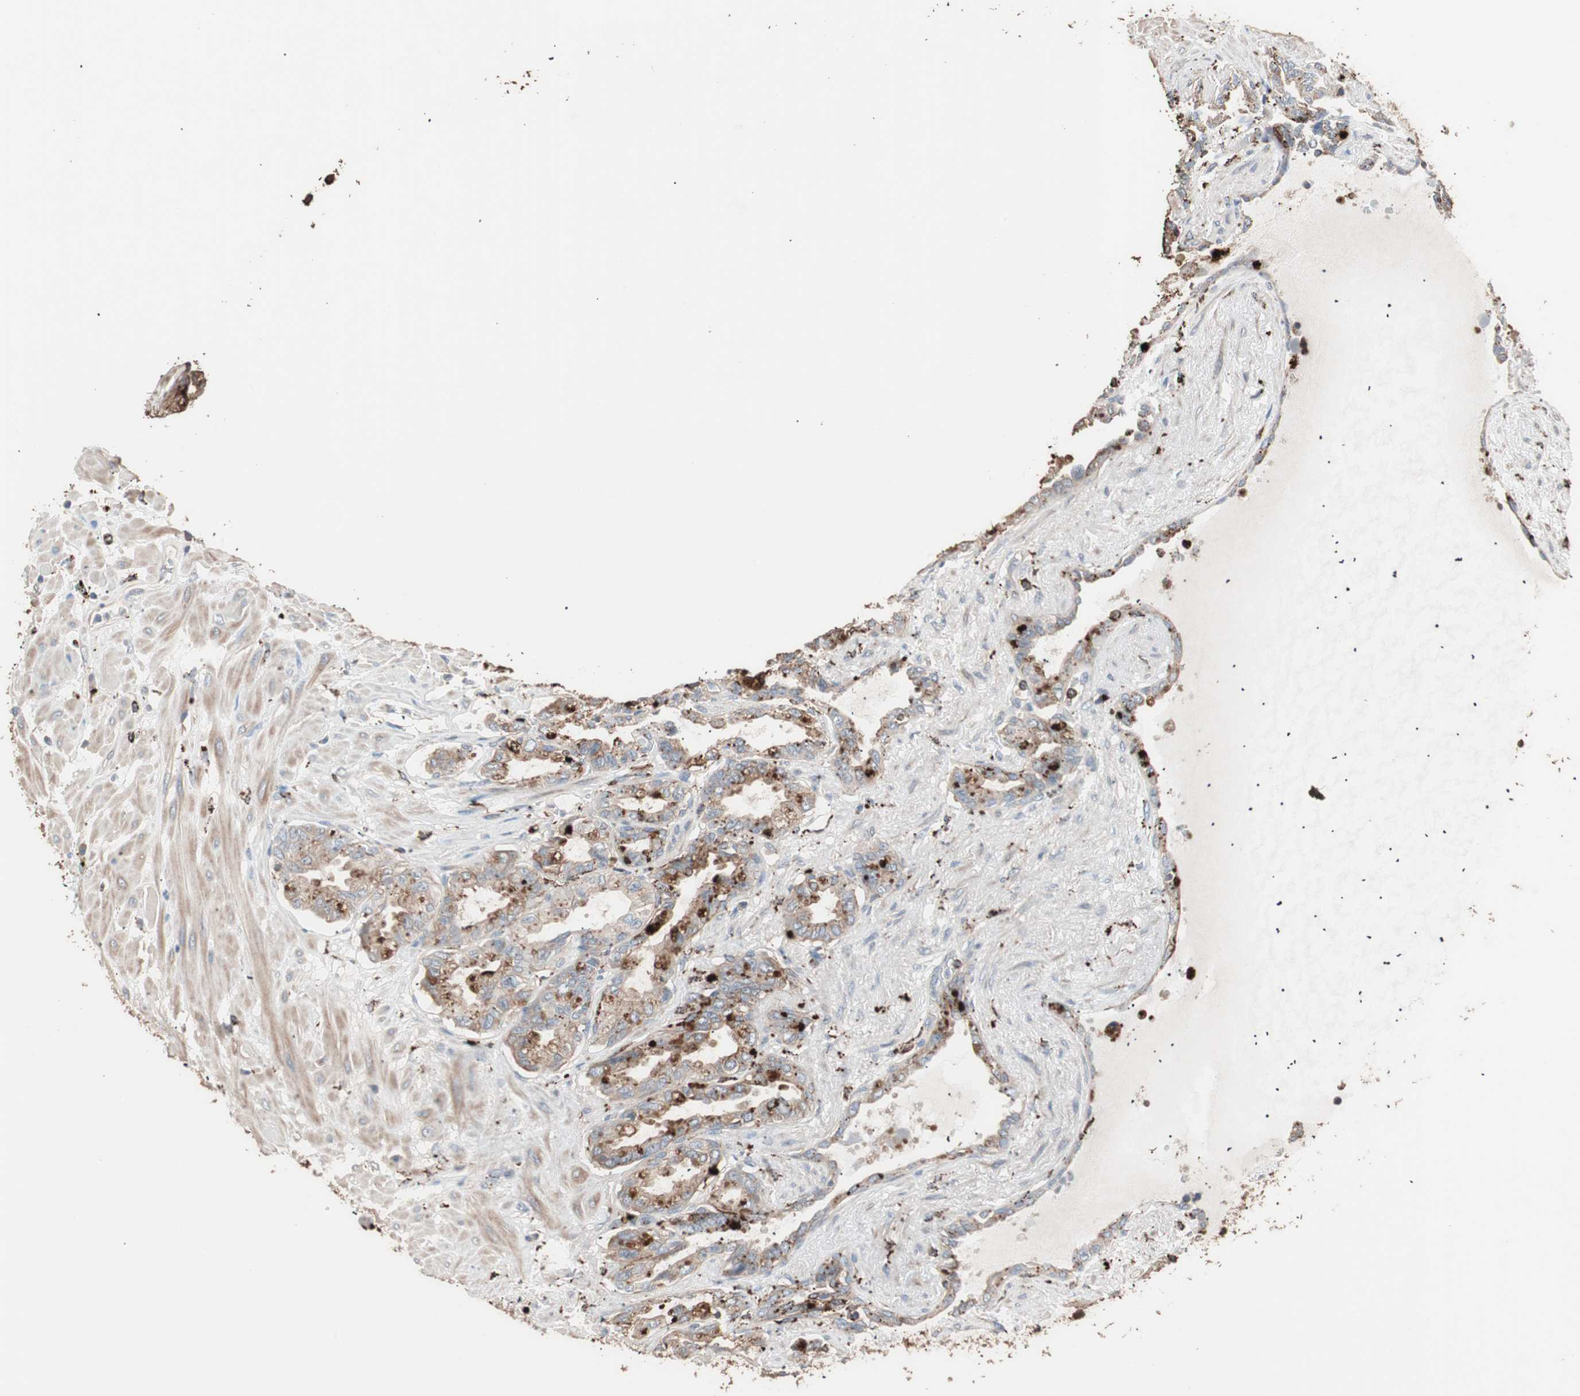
{"staining": {"intensity": "moderate", "quantity": ">75%", "location": "cytoplasmic/membranous"}, "tissue": "seminal vesicle", "cell_type": "Glandular cells", "image_type": "normal", "snomed": [{"axis": "morphology", "description": "Normal tissue, NOS"}, {"axis": "topography", "description": "Seminal veicle"}], "caption": "Immunohistochemical staining of benign human seminal vesicle shows >75% levels of moderate cytoplasmic/membranous protein positivity in about >75% of glandular cells. The staining was performed using DAB to visualize the protein expression in brown, while the nuclei were stained in blue with hematoxylin (Magnification: 20x).", "gene": "CCT3", "patient": {"sex": "male", "age": 61}}